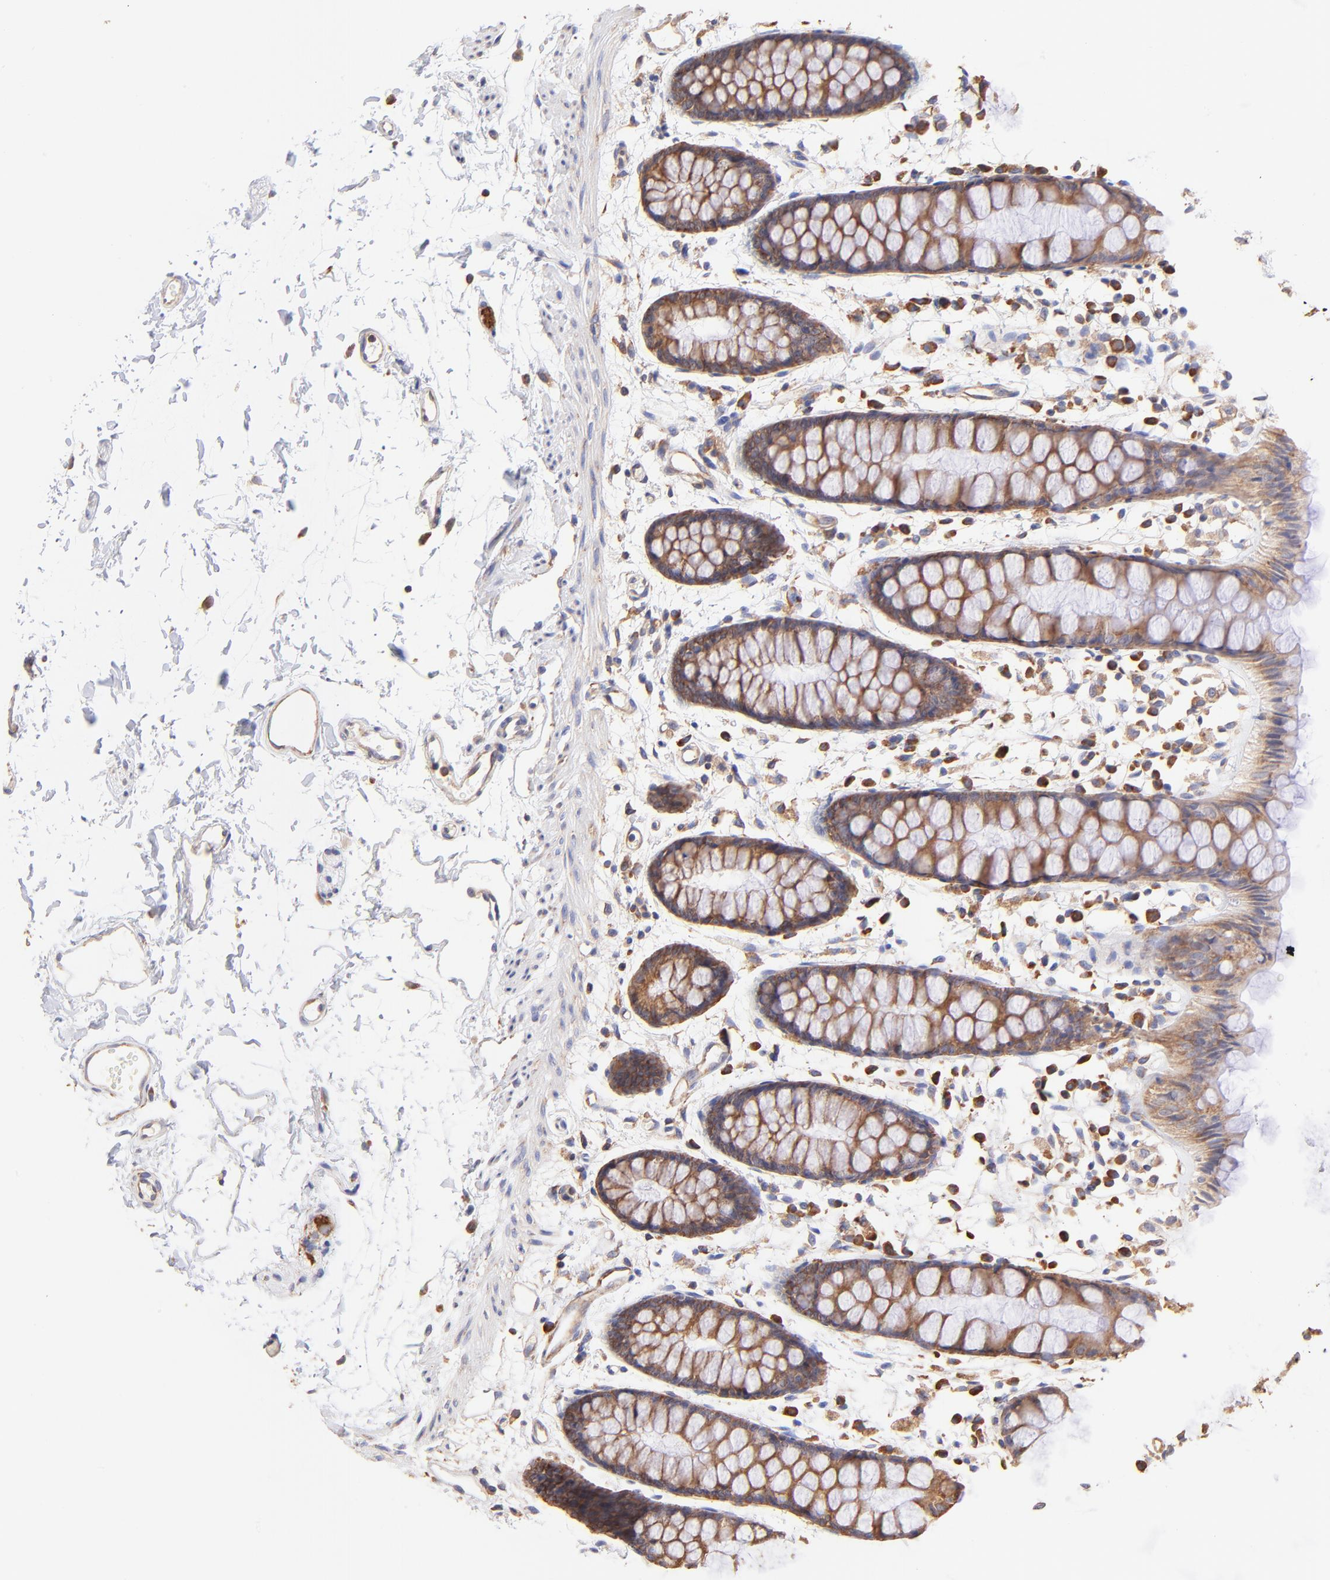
{"staining": {"intensity": "moderate", "quantity": ">75%", "location": "cytoplasmic/membranous"}, "tissue": "rectum", "cell_type": "Glandular cells", "image_type": "normal", "snomed": [{"axis": "morphology", "description": "Normal tissue, NOS"}, {"axis": "topography", "description": "Rectum"}], "caption": "A medium amount of moderate cytoplasmic/membranous staining is present in approximately >75% of glandular cells in normal rectum.", "gene": "RPL30", "patient": {"sex": "female", "age": 66}}